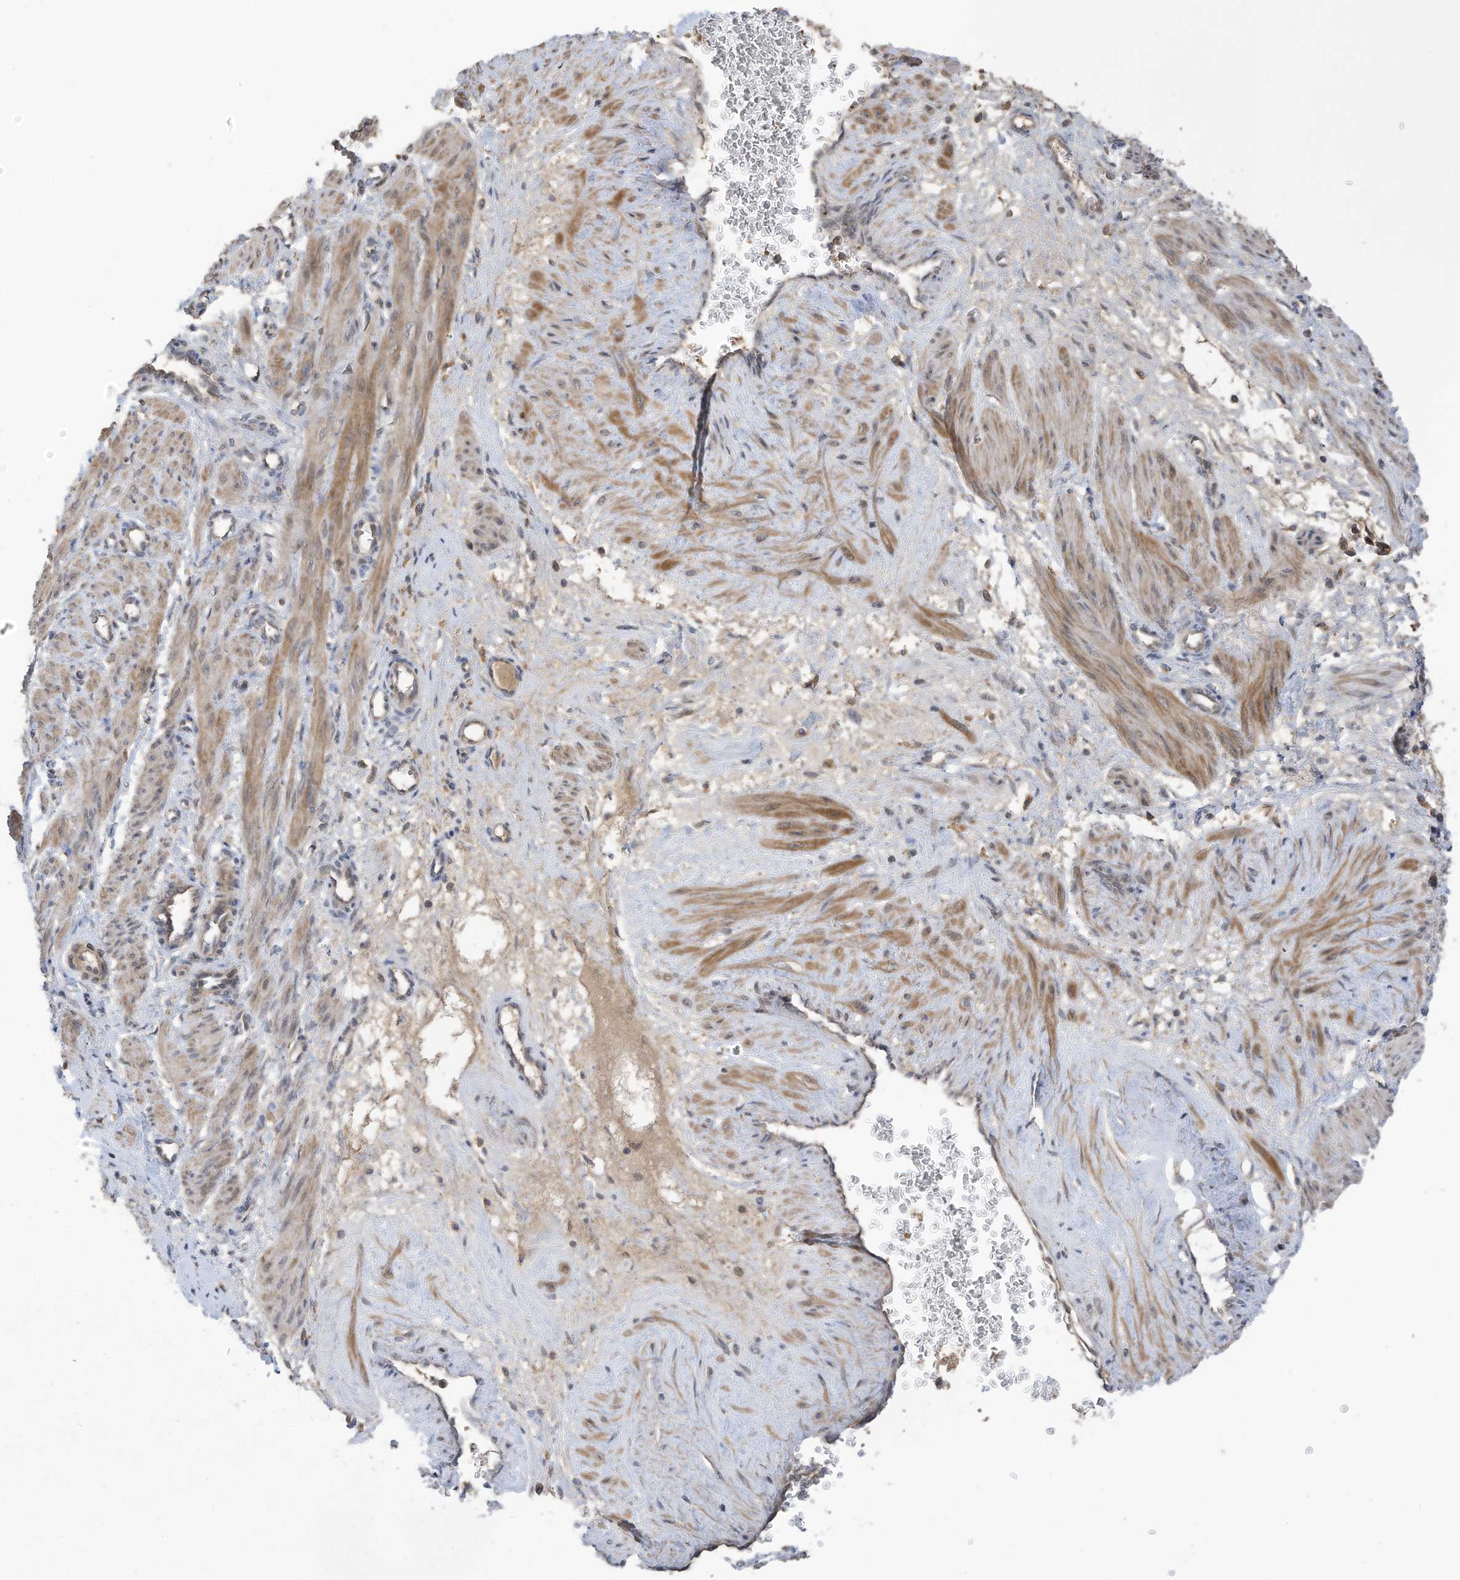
{"staining": {"intensity": "moderate", "quantity": ">75%", "location": "cytoplasmic/membranous"}, "tissue": "smooth muscle", "cell_type": "Smooth muscle cells", "image_type": "normal", "snomed": [{"axis": "morphology", "description": "Normal tissue, NOS"}, {"axis": "topography", "description": "Endometrium"}], "caption": "Immunohistochemistry (IHC) staining of benign smooth muscle, which shows medium levels of moderate cytoplasmic/membranous expression in approximately >75% of smooth muscle cells indicating moderate cytoplasmic/membranous protein expression. The staining was performed using DAB (3,3'-diaminobenzidine) (brown) for protein detection and nuclei were counterstained in hematoxylin (blue).", "gene": "REC8", "patient": {"sex": "female", "age": 33}}